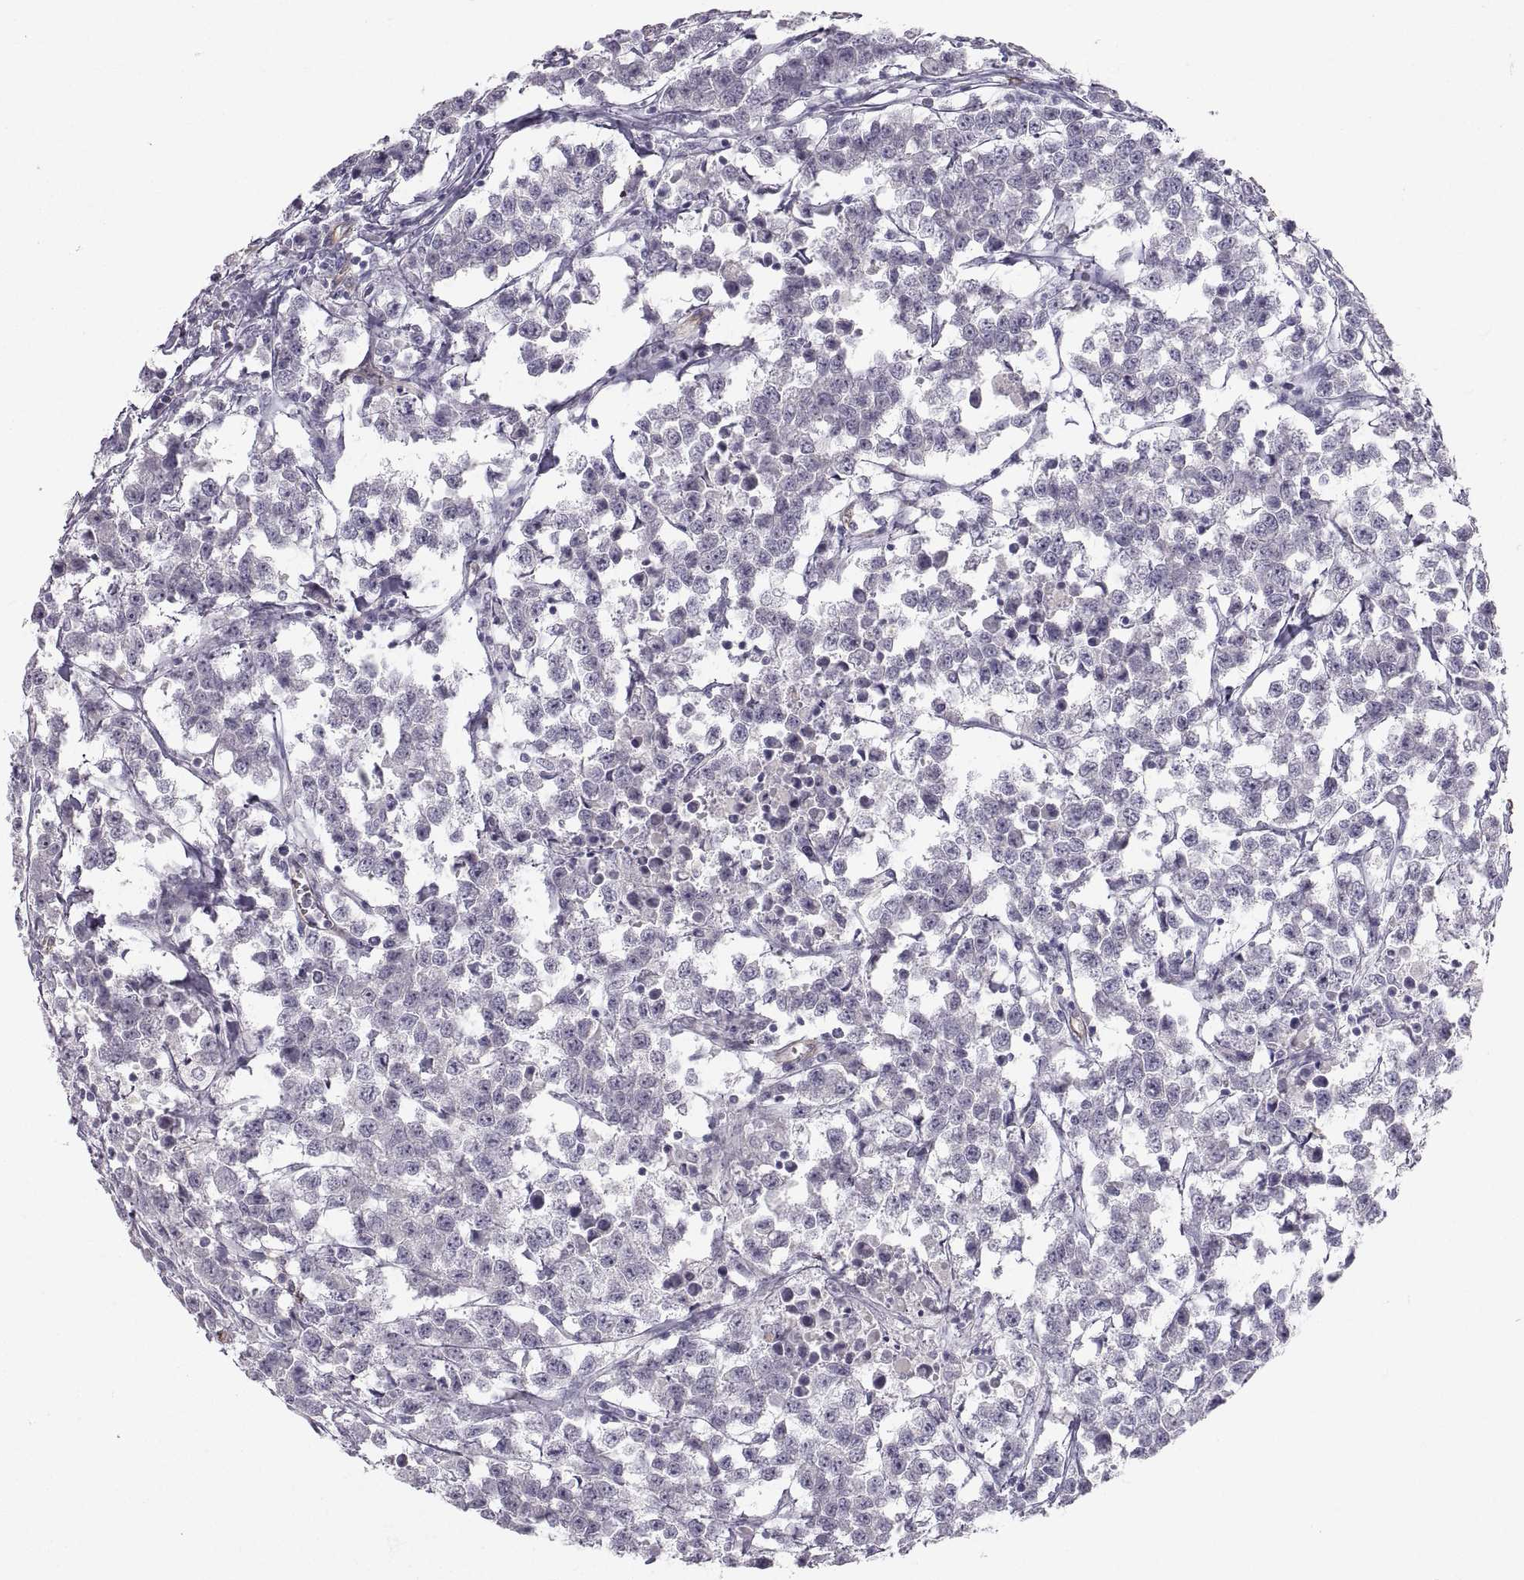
{"staining": {"intensity": "negative", "quantity": "none", "location": "none"}, "tissue": "testis cancer", "cell_type": "Tumor cells", "image_type": "cancer", "snomed": [{"axis": "morphology", "description": "Seminoma, NOS"}, {"axis": "topography", "description": "Testis"}], "caption": "An image of seminoma (testis) stained for a protein shows no brown staining in tumor cells.", "gene": "PGM5", "patient": {"sex": "male", "age": 59}}